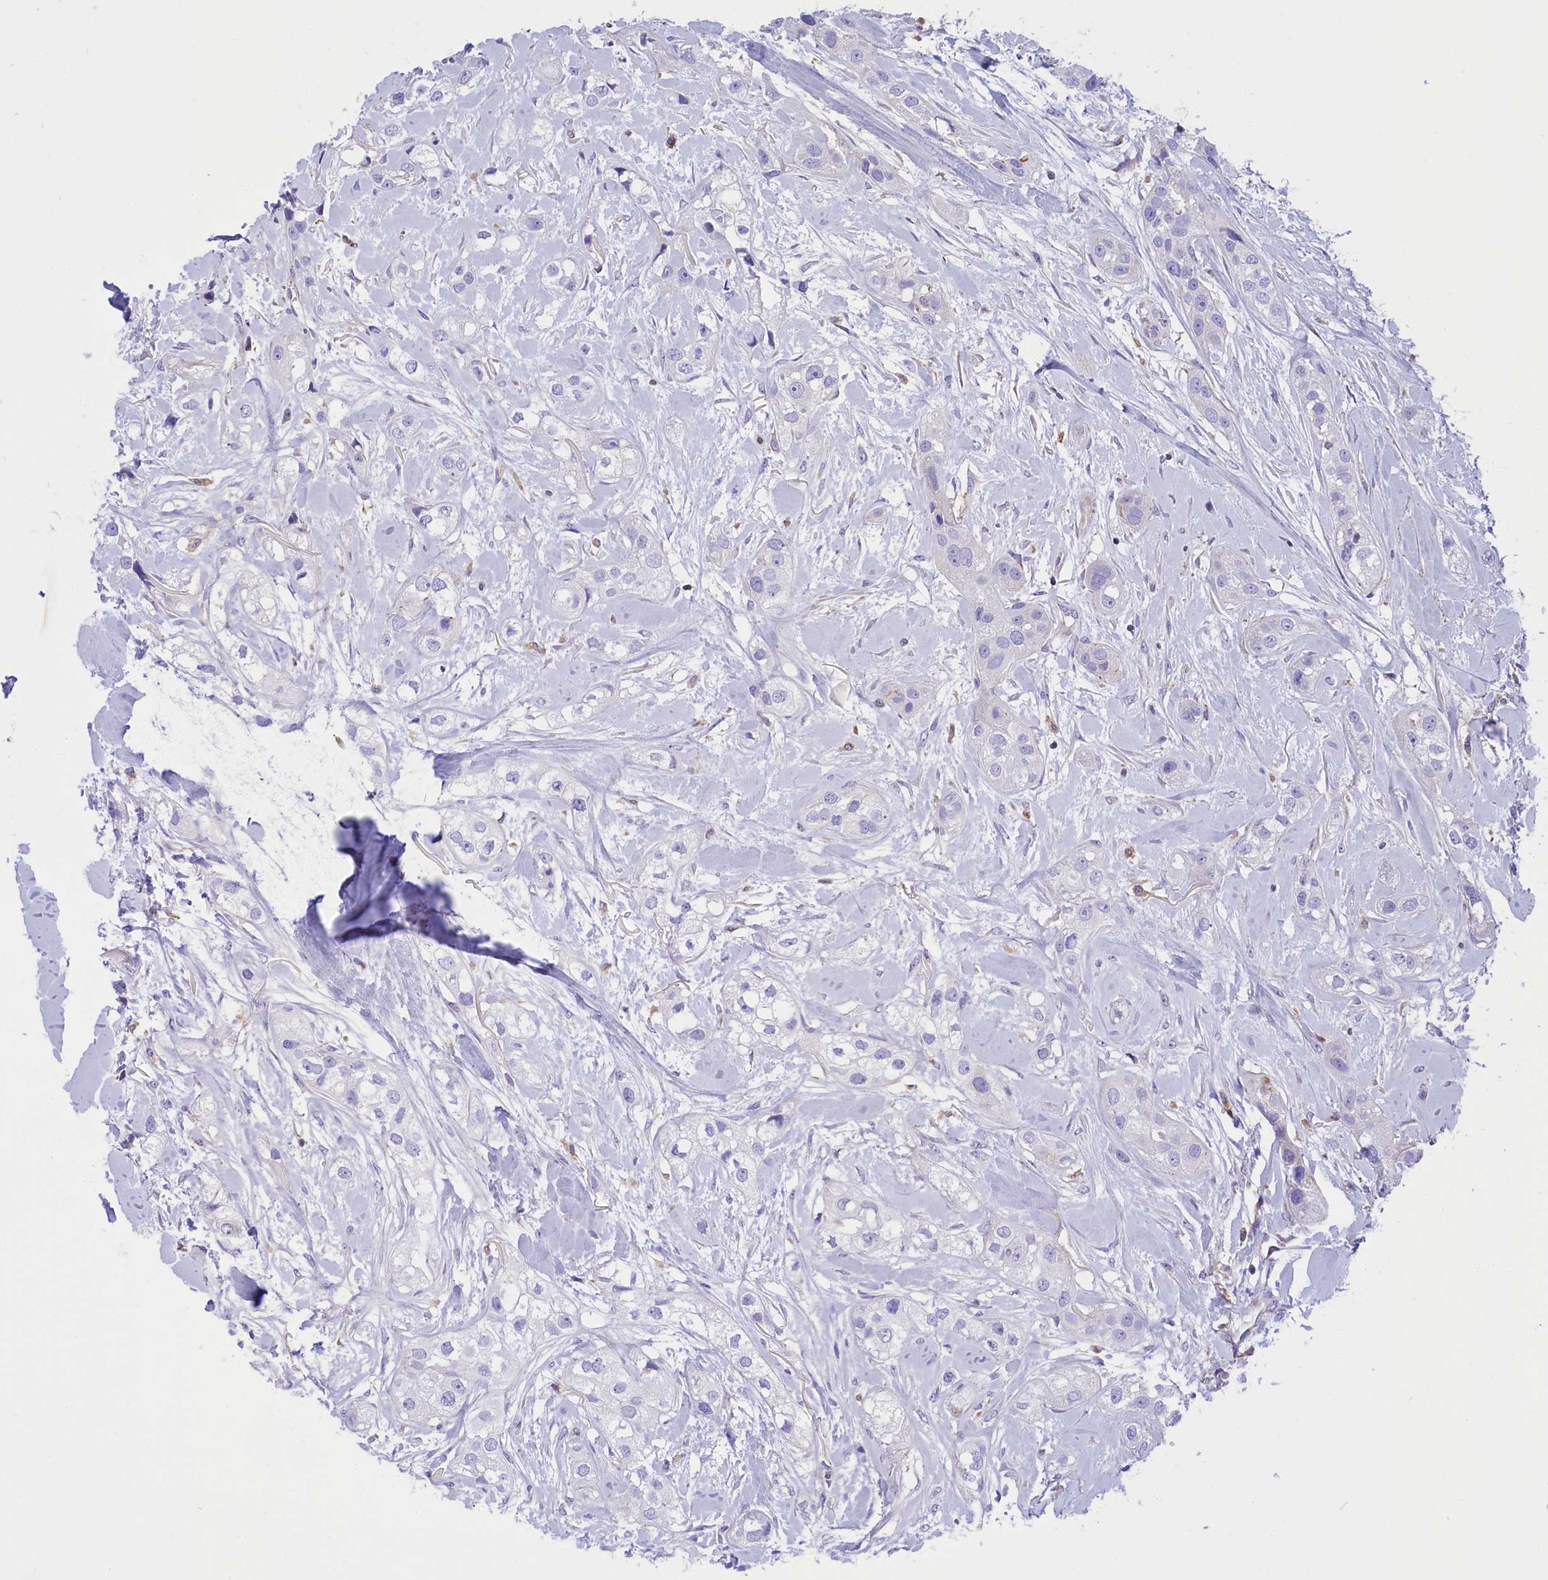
{"staining": {"intensity": "negative", "quantity": "none", "location": "none"}, "tissue": "head and neck cancer", "cell_type": "Tumor cells", "image_type": "cancer", "snomed": [{"axis": "morphology", "description": "Normal tissue, NOS"}, {"axis": "morphology", "description": "Squamous cell carcinoma, NOS"}, {"axis": "topography", "description": "Skeletal muscle"}, {"axis": "topography", "description": "Head-Neck"}], "caption": "This is an IHC micrograph of human head and neck cancer. There is no staining in tumor cells.", "gene": "CORO7-PAM16", "patient": {"sex": "male", "age": 51}}